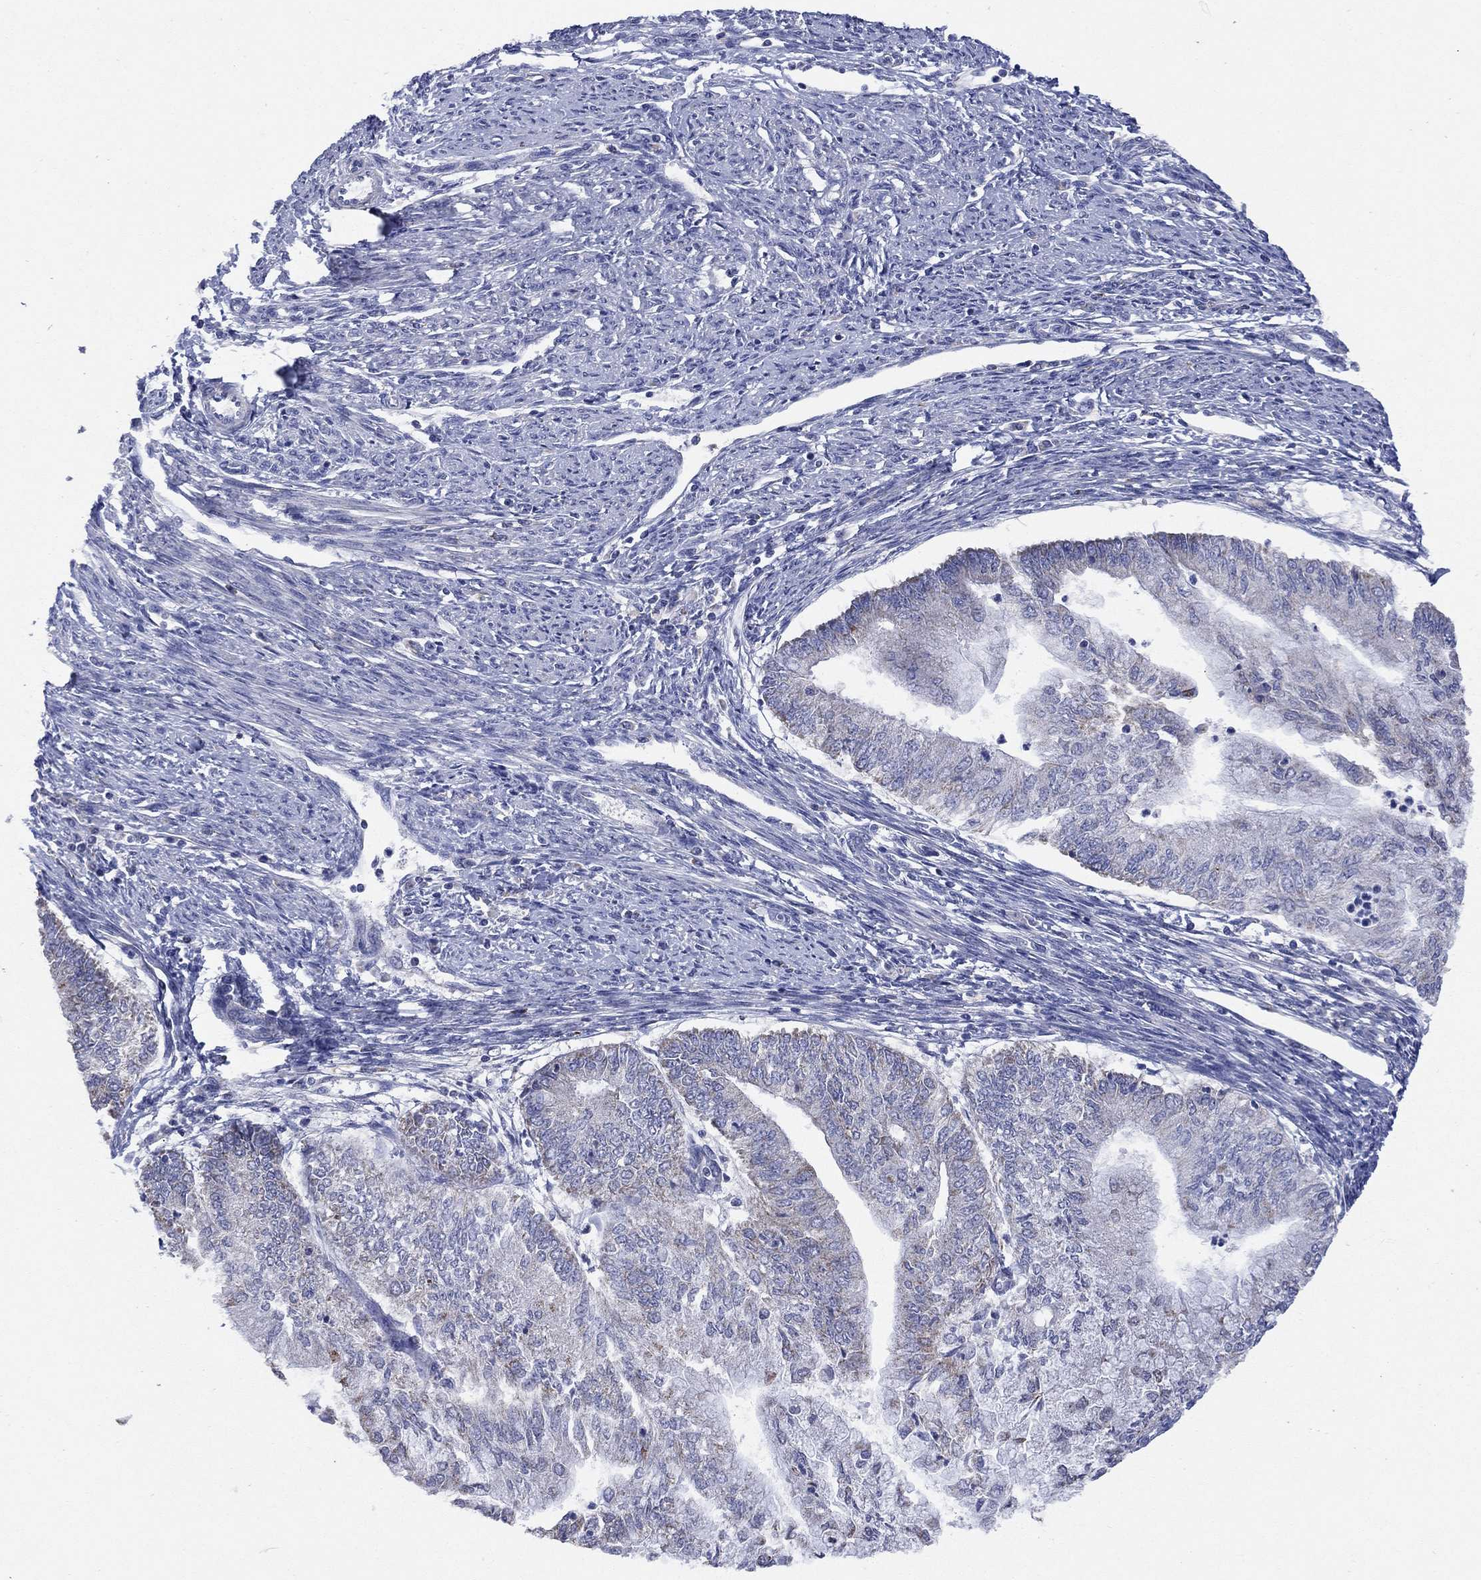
{"staining": {"intensity": "weak", "quantity": "<25%", "location": "cytoplasmic/membranous"}, "tissue": "endometrial cancer", "cell_type": "Tumor cells", "image_type": "cancer", "snomed": [{"axis": "morphology", "description": "Adenocarcinoma, NOS"}, {"axis": "topography", "description": "Endometrium"}], "caption": "Immunohistochemistry of human endometrial adenocarcinoma exhibits no positivity in tumor cells.", "gene": "CLVS1", "patient": {"sex": "female", "age": 59}}